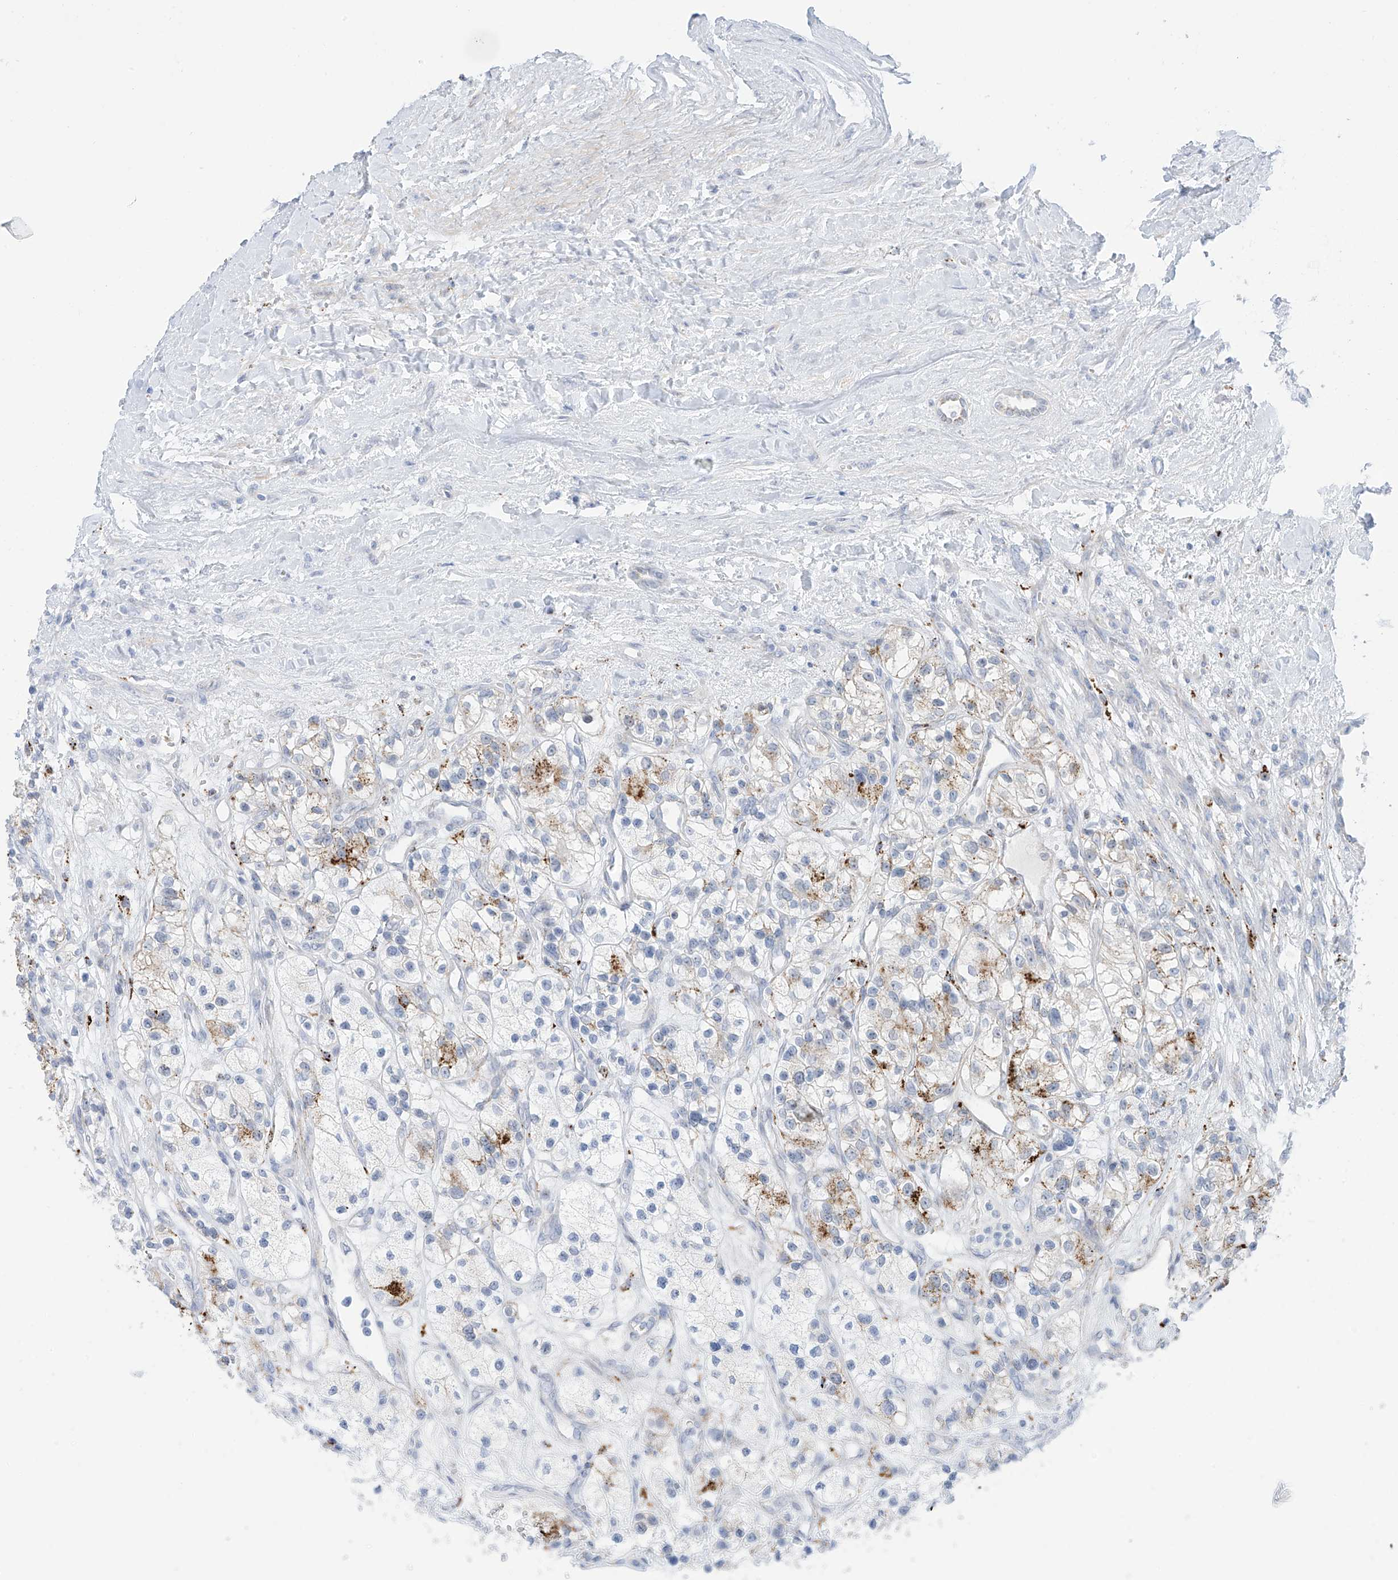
{"staining": {"intensity": "moderate", "quantity": "<25%", "location": "cytoplasmic/membranous"}, "tissue": "renal cancer", "cell_type": "Tumor cells", "image_type": "cancer", "snomed": [{"axis": "morphology", "description": "Adenocarcinoma, NOS"}, {"axis": "topography", "description": "Kidney"}], "caption": "High-magnification brightfield microscopy of renal cancer stained with DAB (brown) and counterstained with hematoxylin (blue). tumor cells exhibit moderate cytoplasmic/membranous staining is seen in approximately<25% of cells.", "gene": "PSPH", "patient": {"sex": "female", "age": 57}}